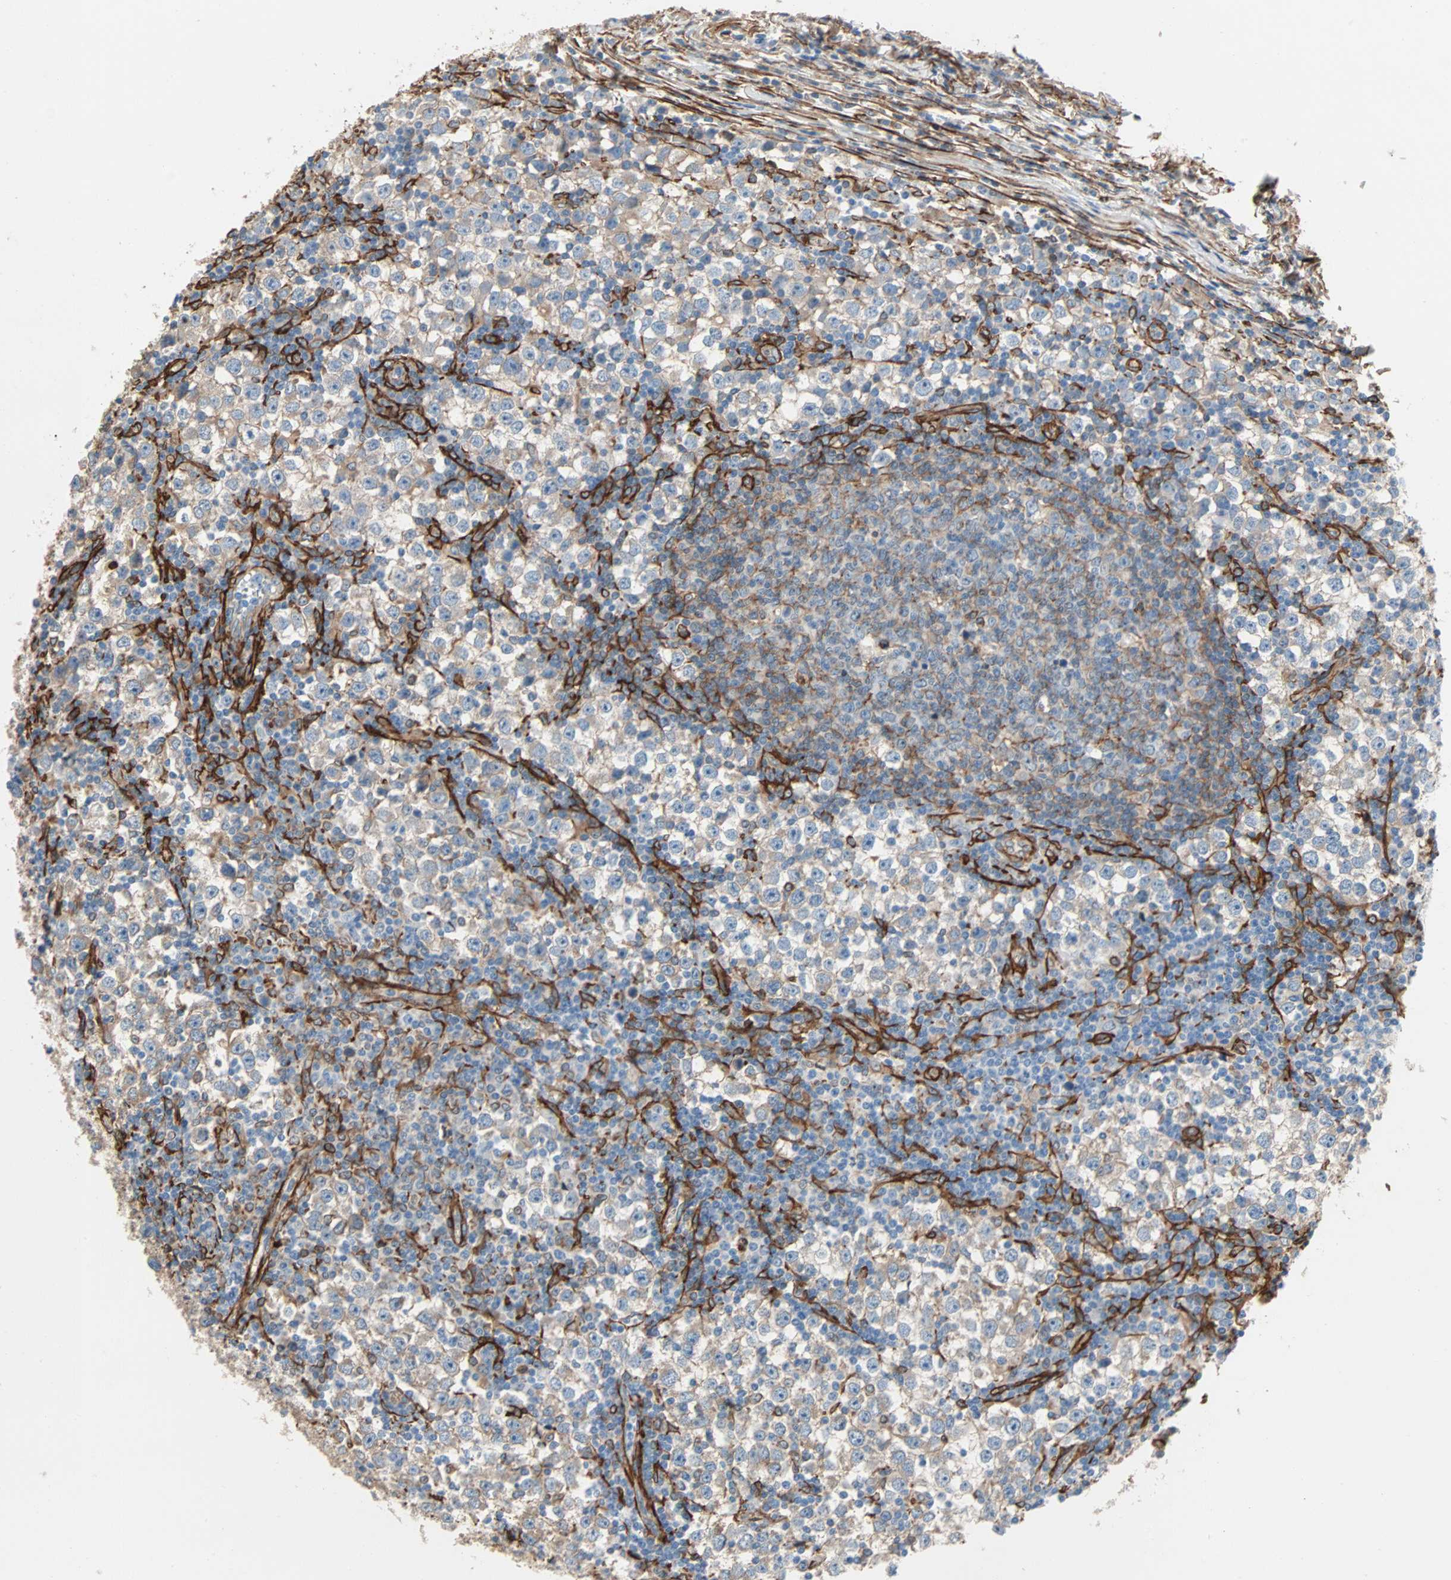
{"staining": {"intensity": "weak", "quantity": ">75%", "location": "cytoplasmic/membranous"}, "tissue": "testis cancer", "cell_type": "Tumor cells", "image_type": "cancer", "snomed": [{"axis": "morphology", "description": "Seminoma, NOS"}, {"axis": "topography", "description": "Testis"}], "caption": "Human testis cancer (seminoma) stained with a protein marker shows weak staining in tumor cells.", "gene": "EPB41L2", "patient": {"sex": "male", "age": 65}}